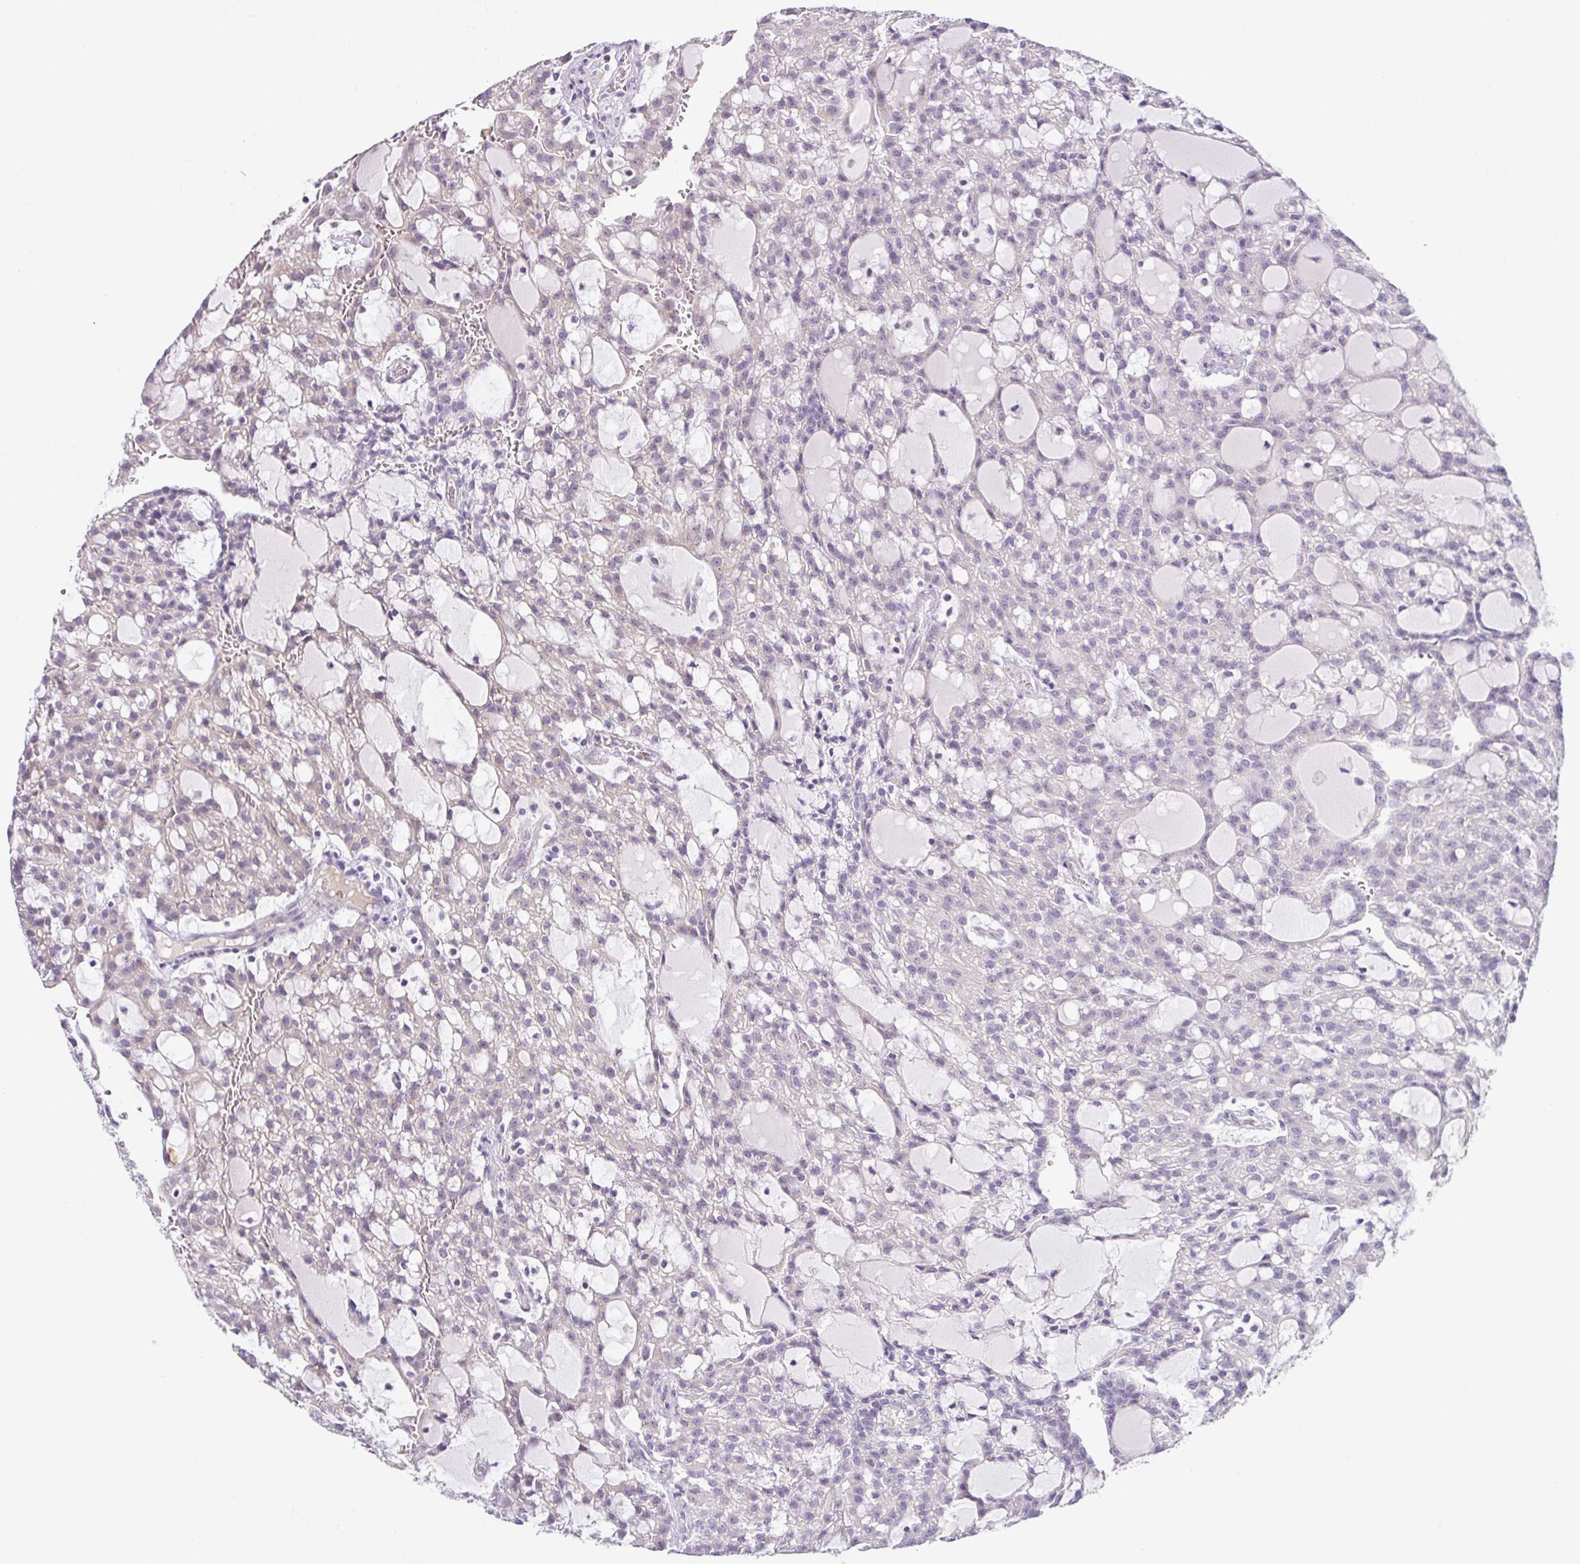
{"staining": {"intensity": "negative", "quantity": "none", "location": "none"}, "tissue": "renal cancer", "cell_type": "Tumor cells", "image_type": "cancer", "snomed": [{"axis": "morphology", "description": "Adenocarcinoma, NOS"}, {"axis": "topography", "description": "Kidney"}], "caption": "Renal cancer was stained to show a protein in brown. There is no significant expression in tumor cells. (Brightfield microscopy of DAB immunohistochemistry at high magnification).", "gene": "CMPK1", "patient": {"sex": "male", "age": 63}}